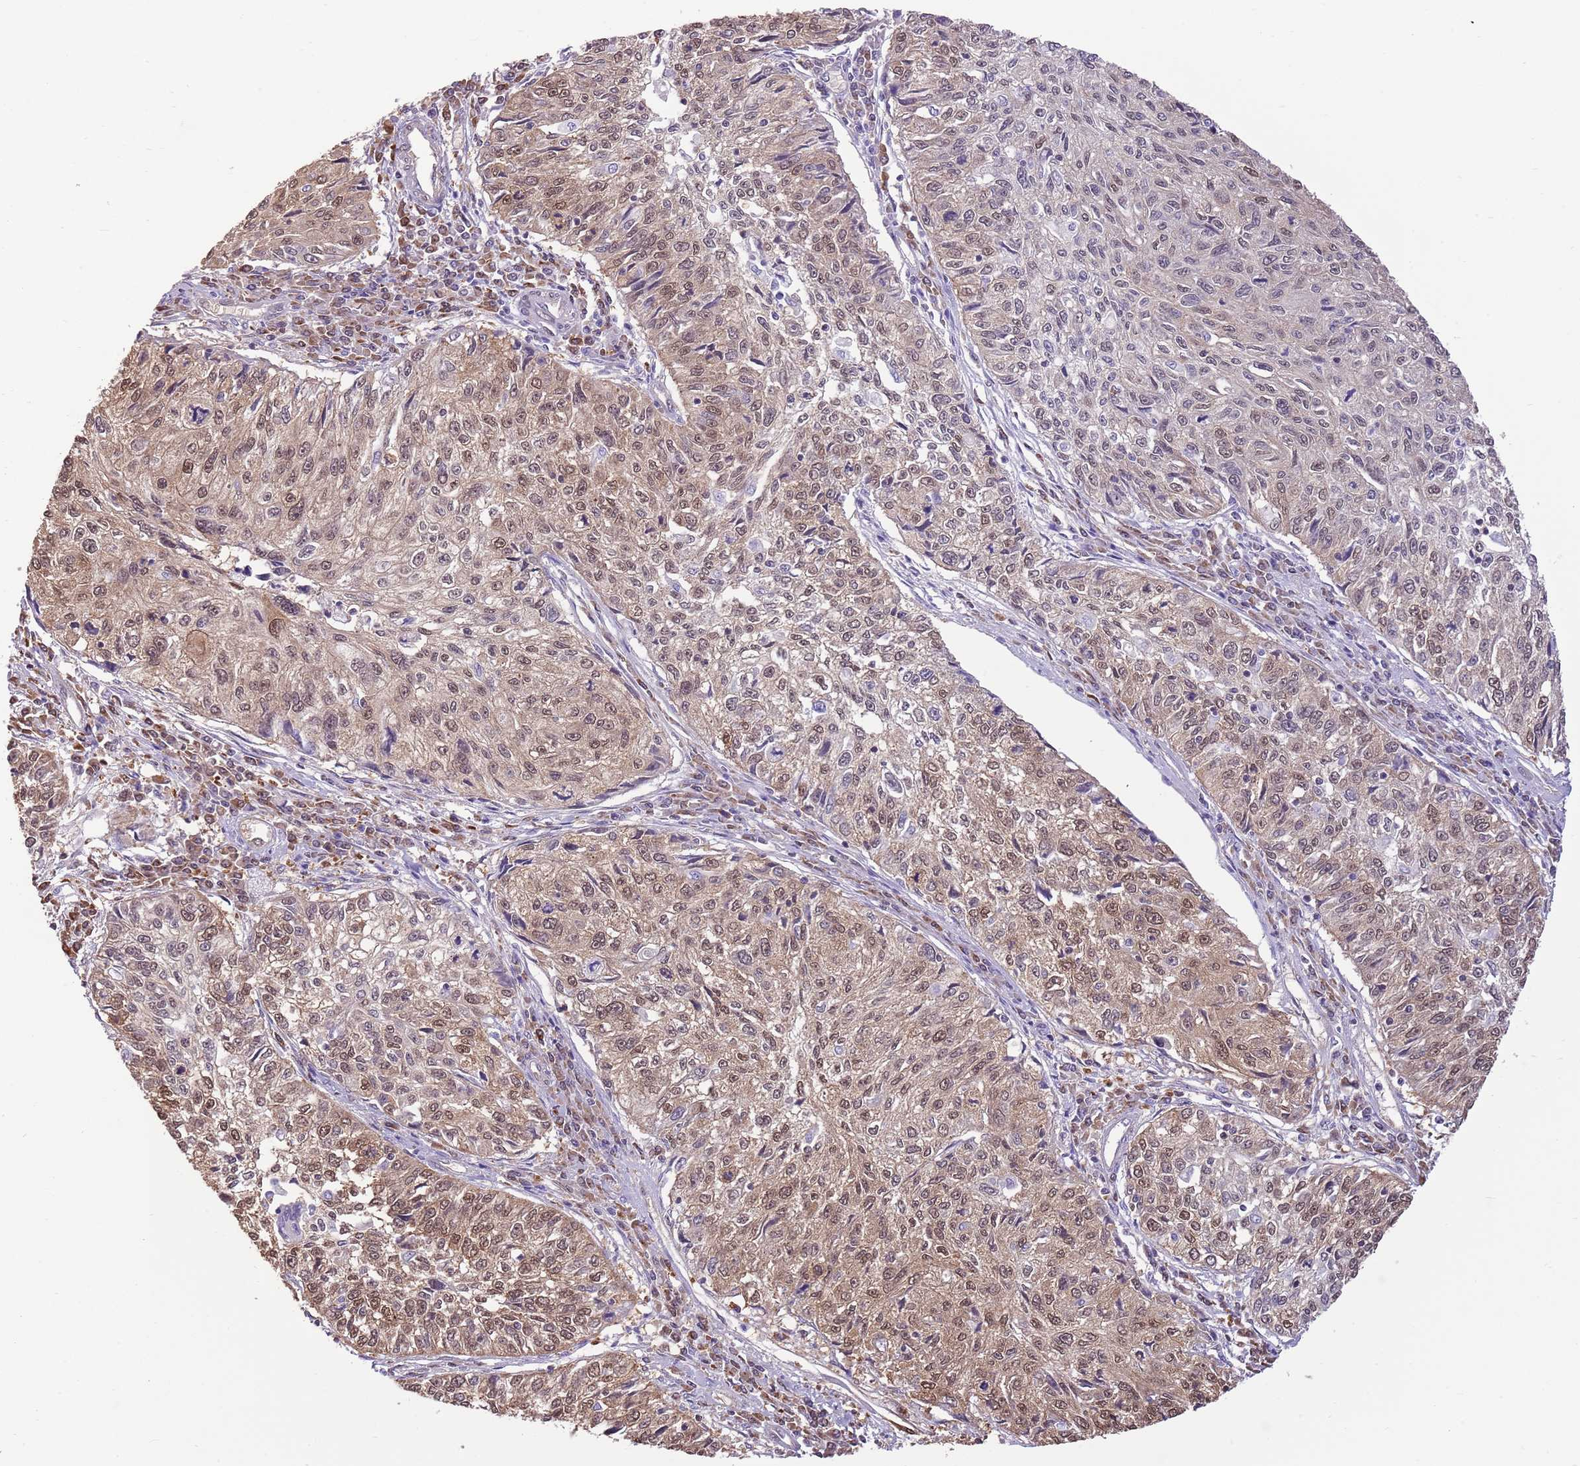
{"staining": {"intensity": "weak", "quantity": ">75%", "location": "cytoplasmic/membranous,nuclear"}, "tissue": "cervical cancer", "cell_type": "Tumor cells", "image_type": "cancer", "snomed": [{"axis": "morphology", "description": "Squamous cell carcinoma, NOS"}, {"axis": "topography", "description": "Cervix"}], "caption": "Squamous cell carcinoma (cervical) tissue displays weak cytoplasmic/membranous and nuclear positivity in about >75% of tumor cells, visualized by immunohistochemistry.", "gene": "NSFL1C", "patient": {"sex": "female", "age": 57}}